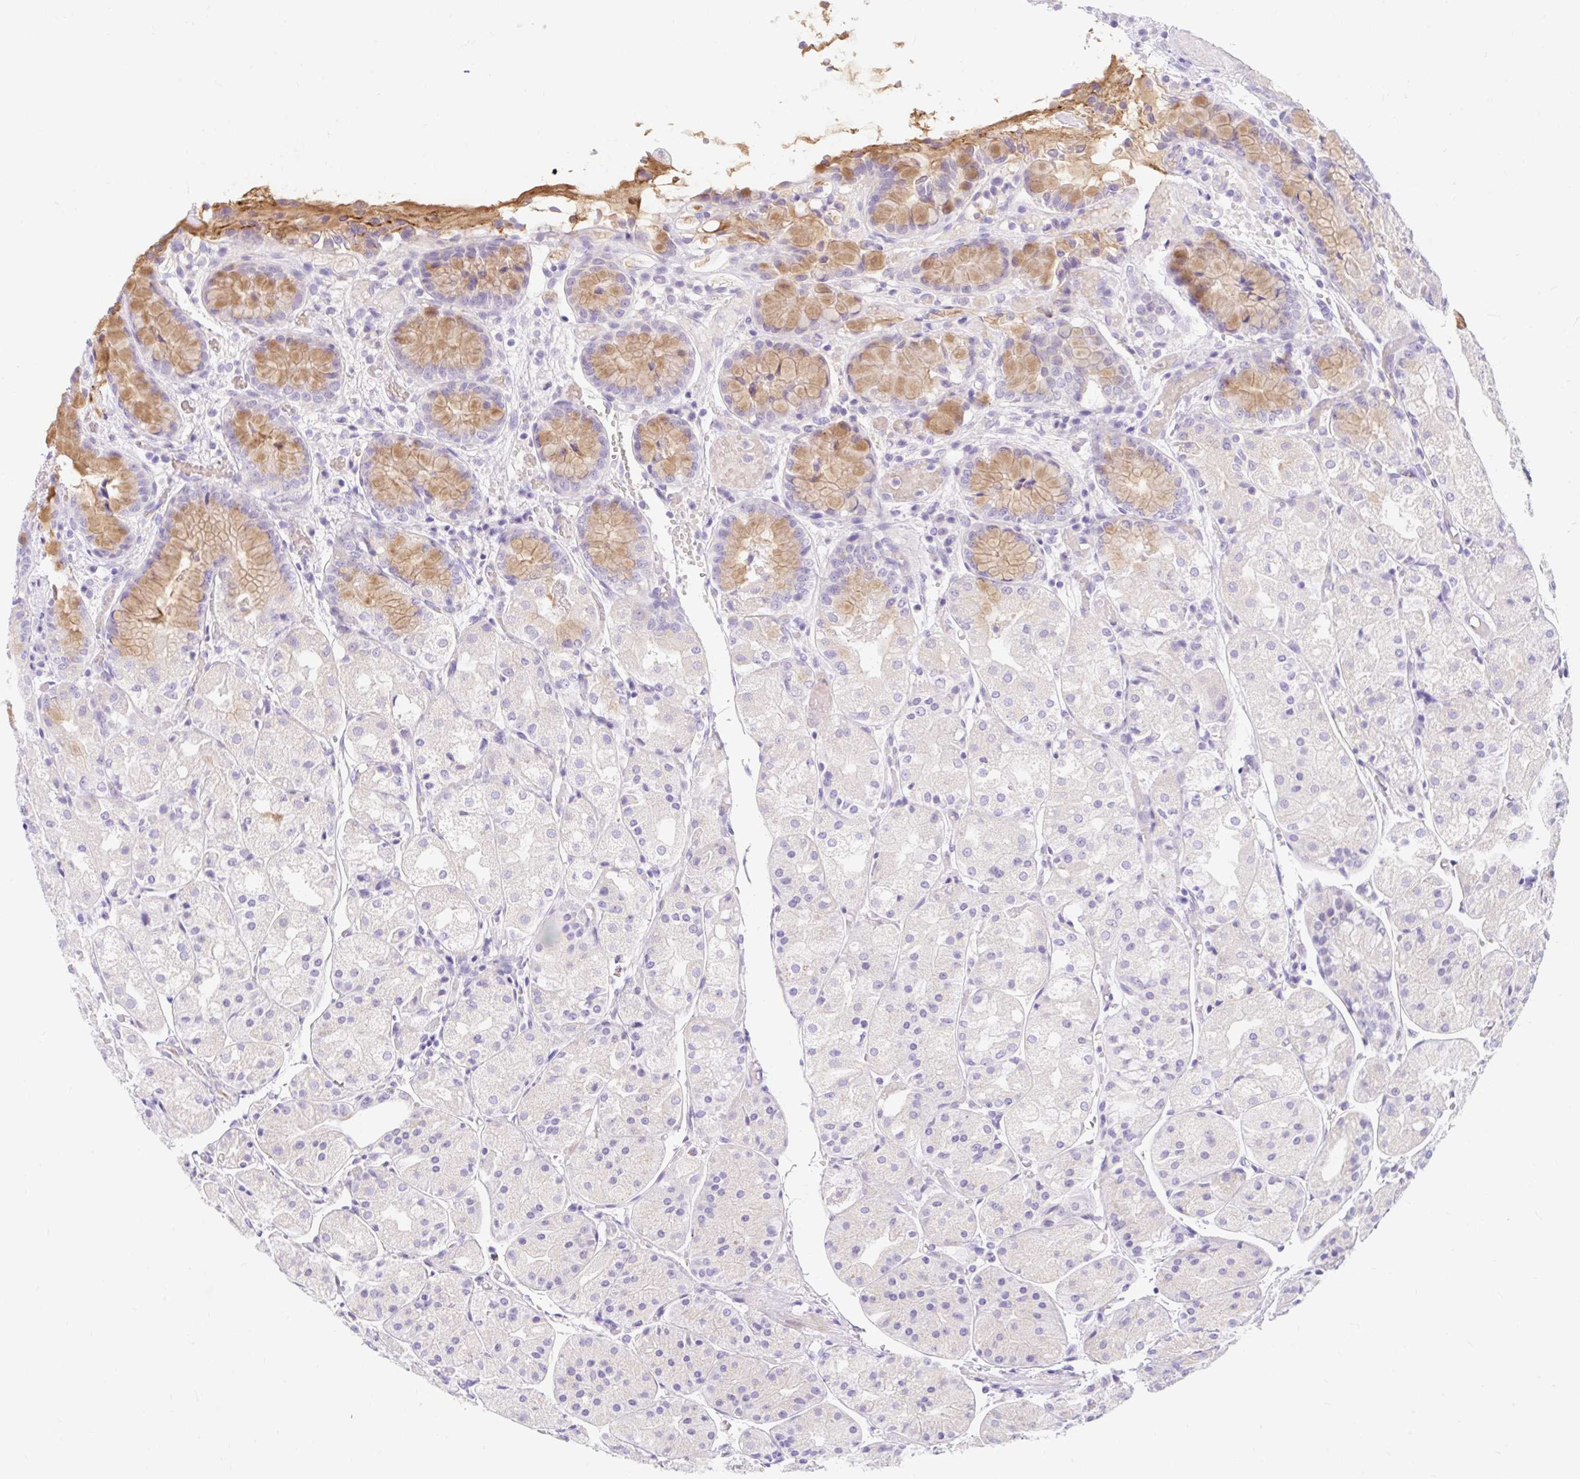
{"staining": {"intensity": "moderate", "quantity": "<25%", "location": "cytoplasmic/membranous"}, "tissue": "stomach", "cell_type": "Glandular cells", "image_type": "normal", "snomed": [{"axis": "morphology", "description": "Normal tissue, NOS"}, {"axis": "topography", "description": "Stomach, upper"}], "caption": "IHC of unremarkable human stomach demonstrates low levels of moderate cytoplasmic/membranous staining in about <25% of glandular cells.", "gene": "SLC28A1", "patient": {"sex": "male", "age": 72}}